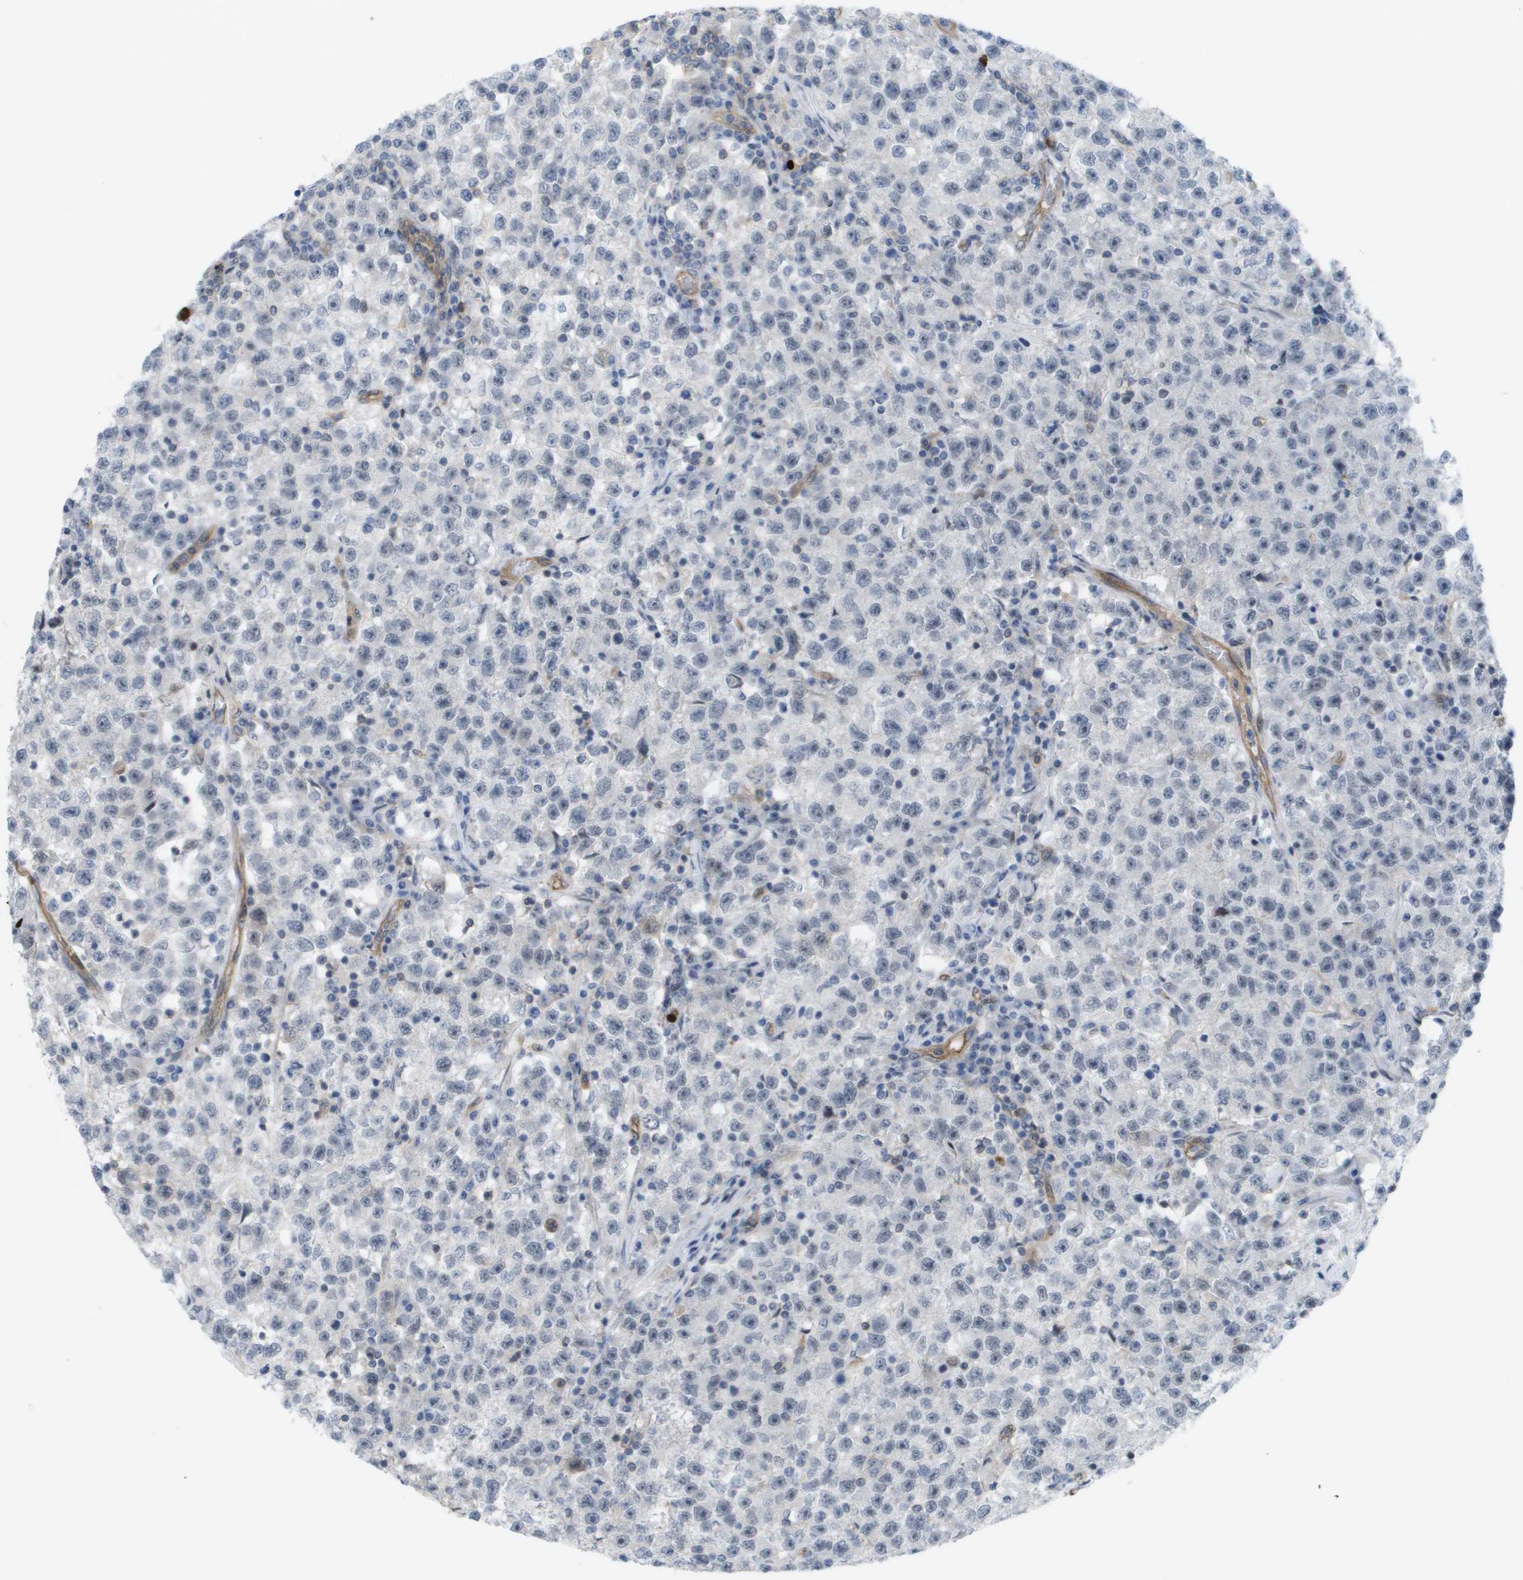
{"staining": {"intensity": "negative", "quantity": "none", "location": "none"}, "tissue": "testis cancer", "cell_type": "Tumor cells", "image_type": "cancer", "snomed": [{"axis": "morphology", "description": "Seminoma, NOS"}, {"axis": "topography", "description": "Testis"}], "caption": "This is an immunohistochemistry (IHC) micrograph of testis cancer (seminoma). There is no positivity in tumor cells.", "gene": "MTARC2", "patient": {"sex": "male", "age": 22}}